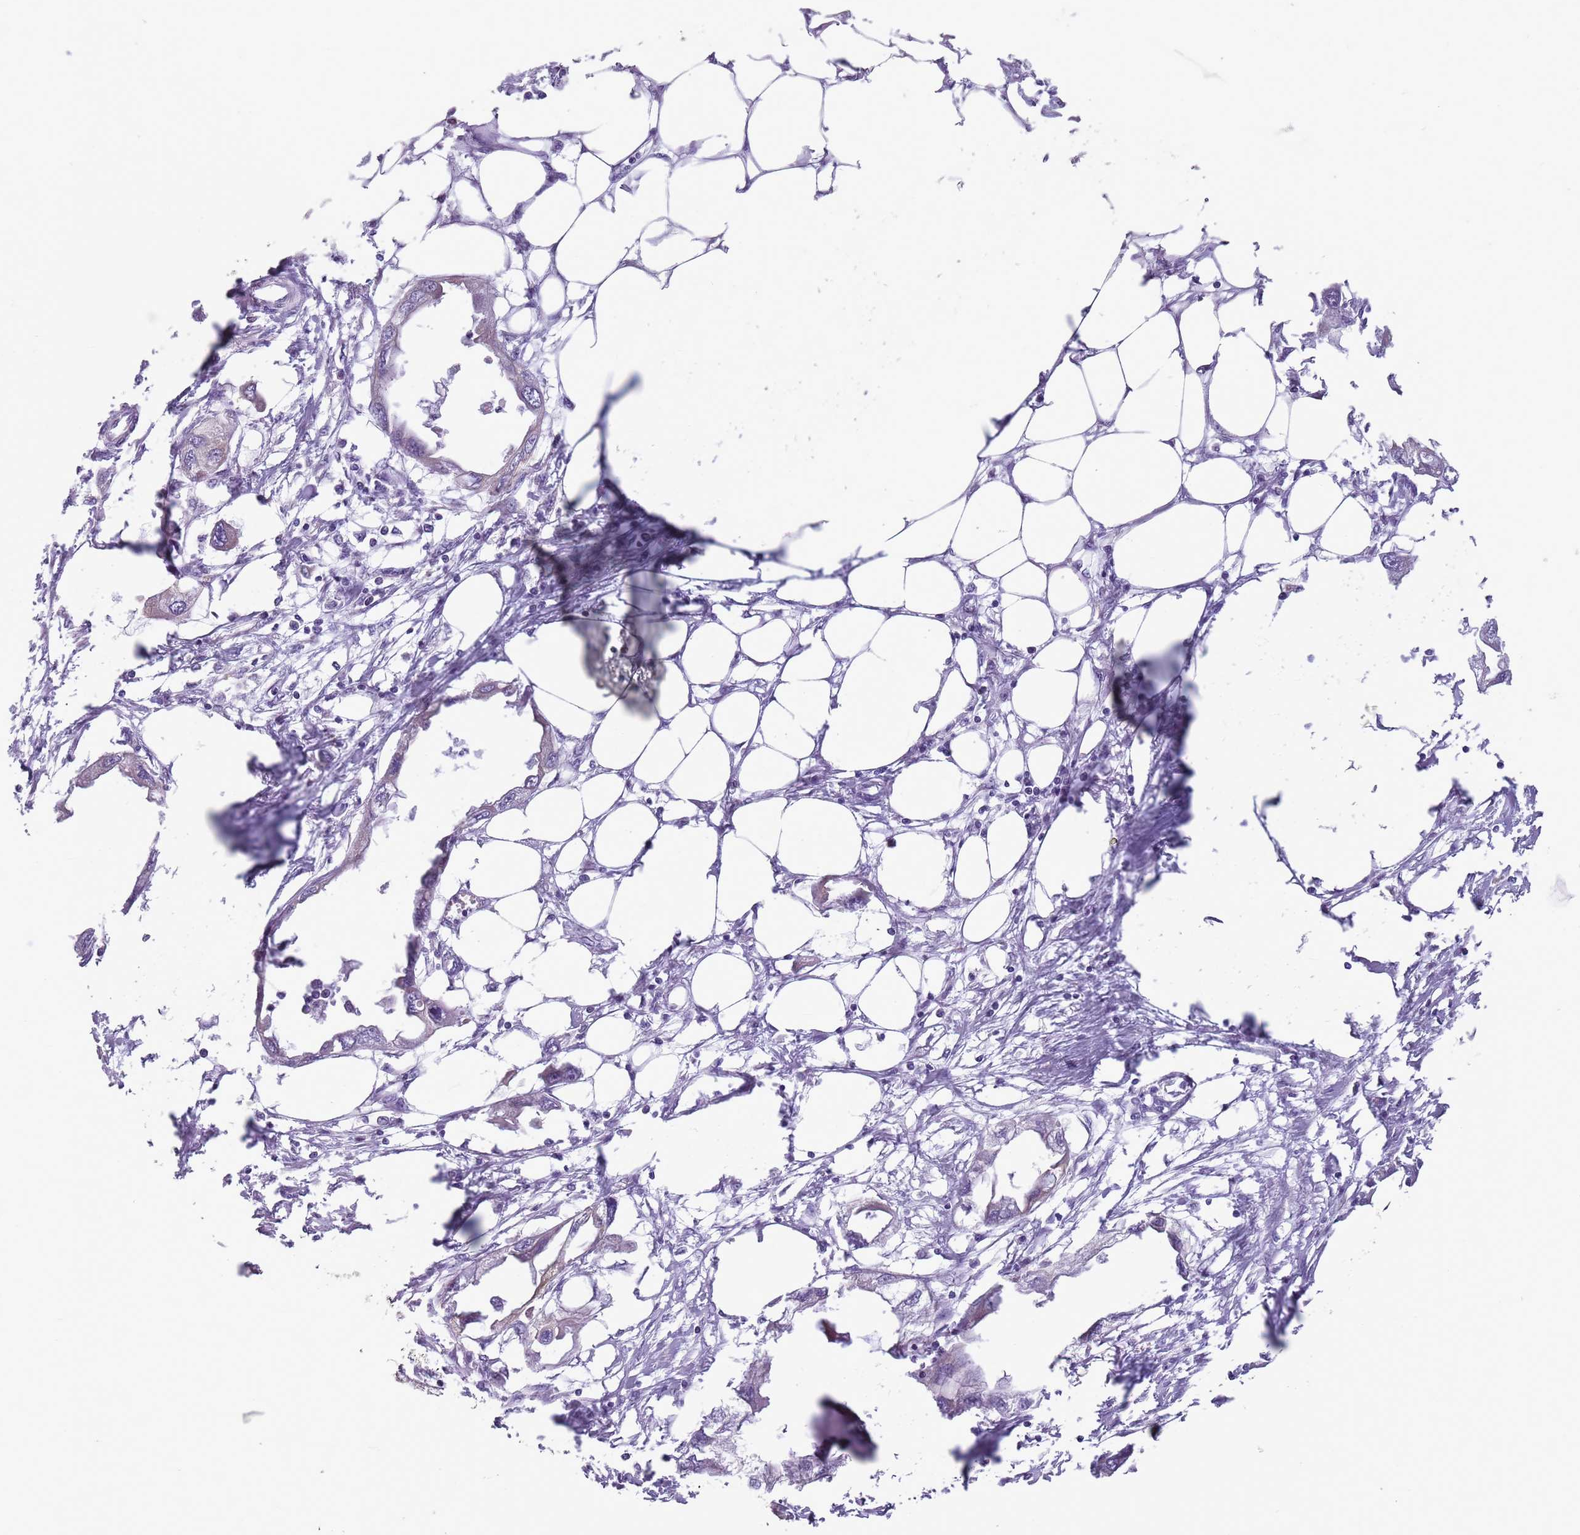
{"staining": {"intensity": "negative", "quantity": "none", "location": "none"}, "tissue": "endometrial cancer", "cell_type": "Tumor cells", "image_type": "cancer", "snomed": [{"axis": "morphology", "description": "Adenocarcinoma, NOS"}, {"axis": "morphology", "description": "Adenocarcinoma, metastatic, NOS"}, {"axis": "topography", "description": "Adipose tissue"}, {"axis": "topography", "description": "Endometrium"}], "caption": "Immunohistochemistry (IHC) photomicrograph of endometrial adenocarcinoma stained for a protein (brown), which displays no staining in tumor cells.", "gene": "HYOU1", "patient": {"sex": "female", "age": 67}}